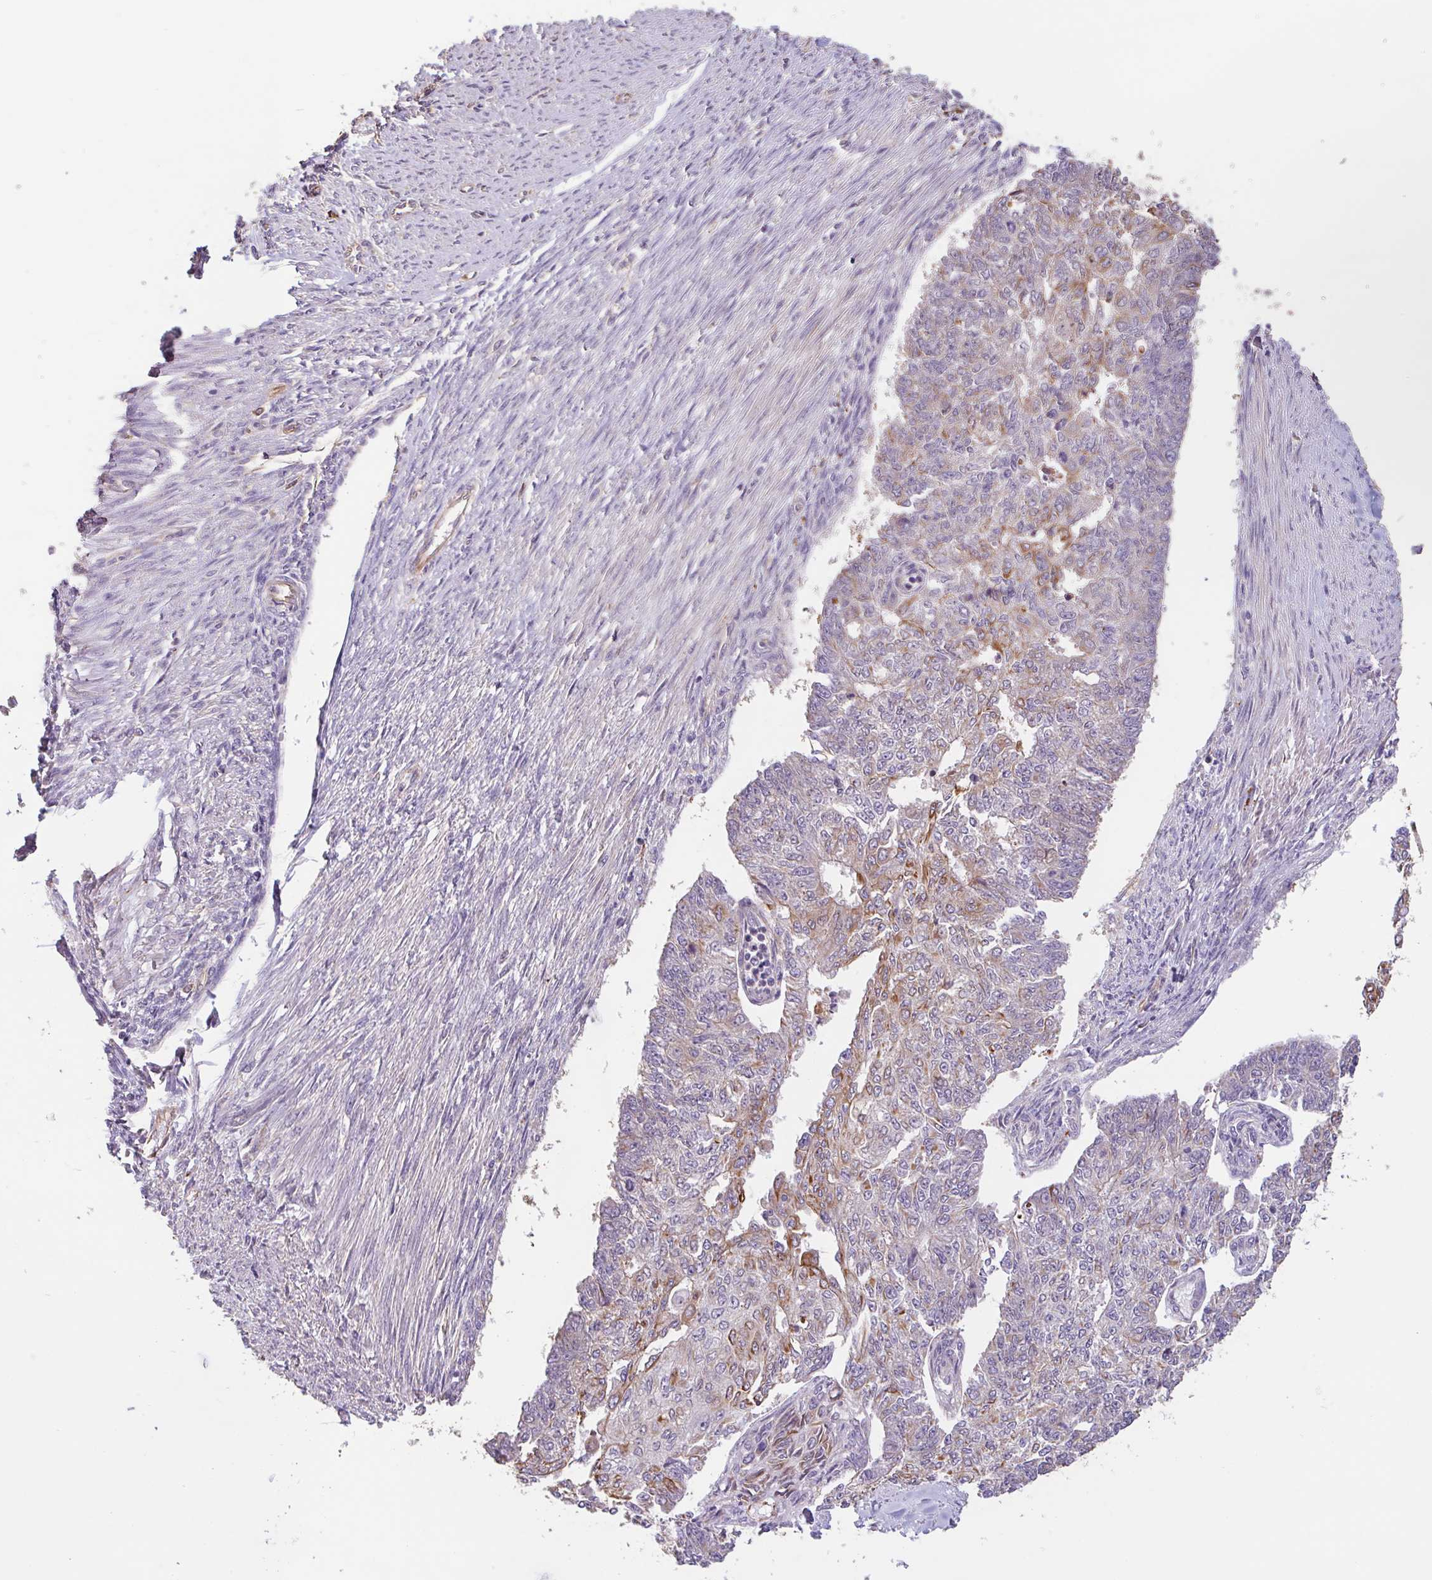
{"staining": {"intensity": "moderate", "quantity": "25%-75%", "location": "cytoplasmic/membranous"}, "tissue": "endometrial cancer", "cell_type": "Tumor cells", "image_type": "cancer", "snomed": [{"axis": "morphology", "description": "Adenocarcinoma, NOS"}, {"axis": "topography", "description": "Endometrium"}], "caption": "Endometrial cancer was stained to show a protein in brown. There is medium levels of moderate cytoplasmic/membranous staining in approximately 25%-75% of tumor cells.", "gene": "ZNF790", "patient": {"sex": "female", "age": 32}}